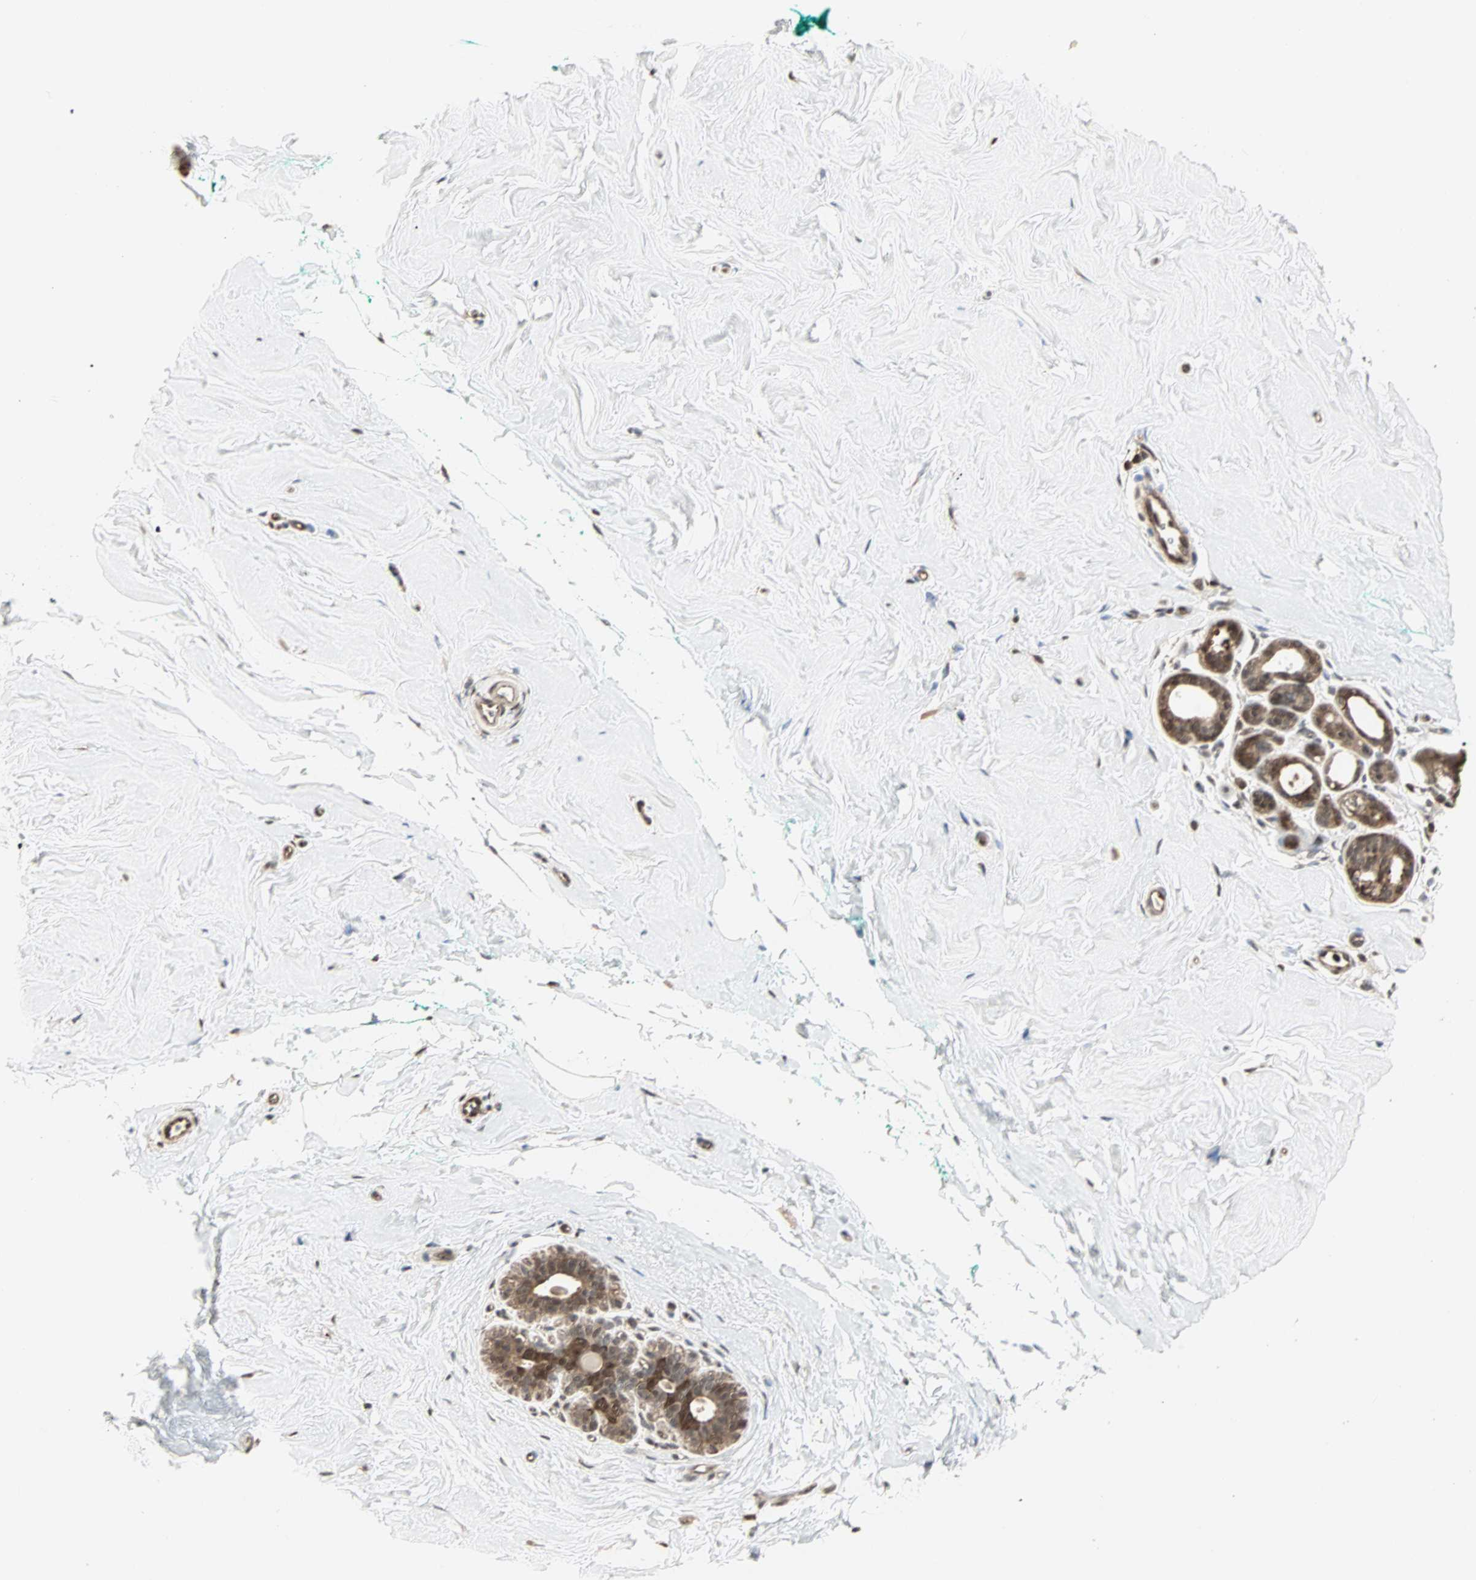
{"staining": {"intensity": "moderate", "quantity": ">75%", "location": "cytoplasmic/membranous,nuclear"}, "tissue": "breast", "cell_type": "Adipocytes", "image_type": "normal", "snomed": [{"axis": "morphology", "description": "Normal tissue, NOS"}, {"axis": "topography", "description": "Breast"}], "caption": "IHC (DAB (3,3'-diaminobenzidine)) staining of benign breast demonstrates moderate cytoplasmic/membranous,nuclear protein expression in about >75% of adipocytes.", "gene": "DRG2", "patient": {"sex": "female", "age": 52}}